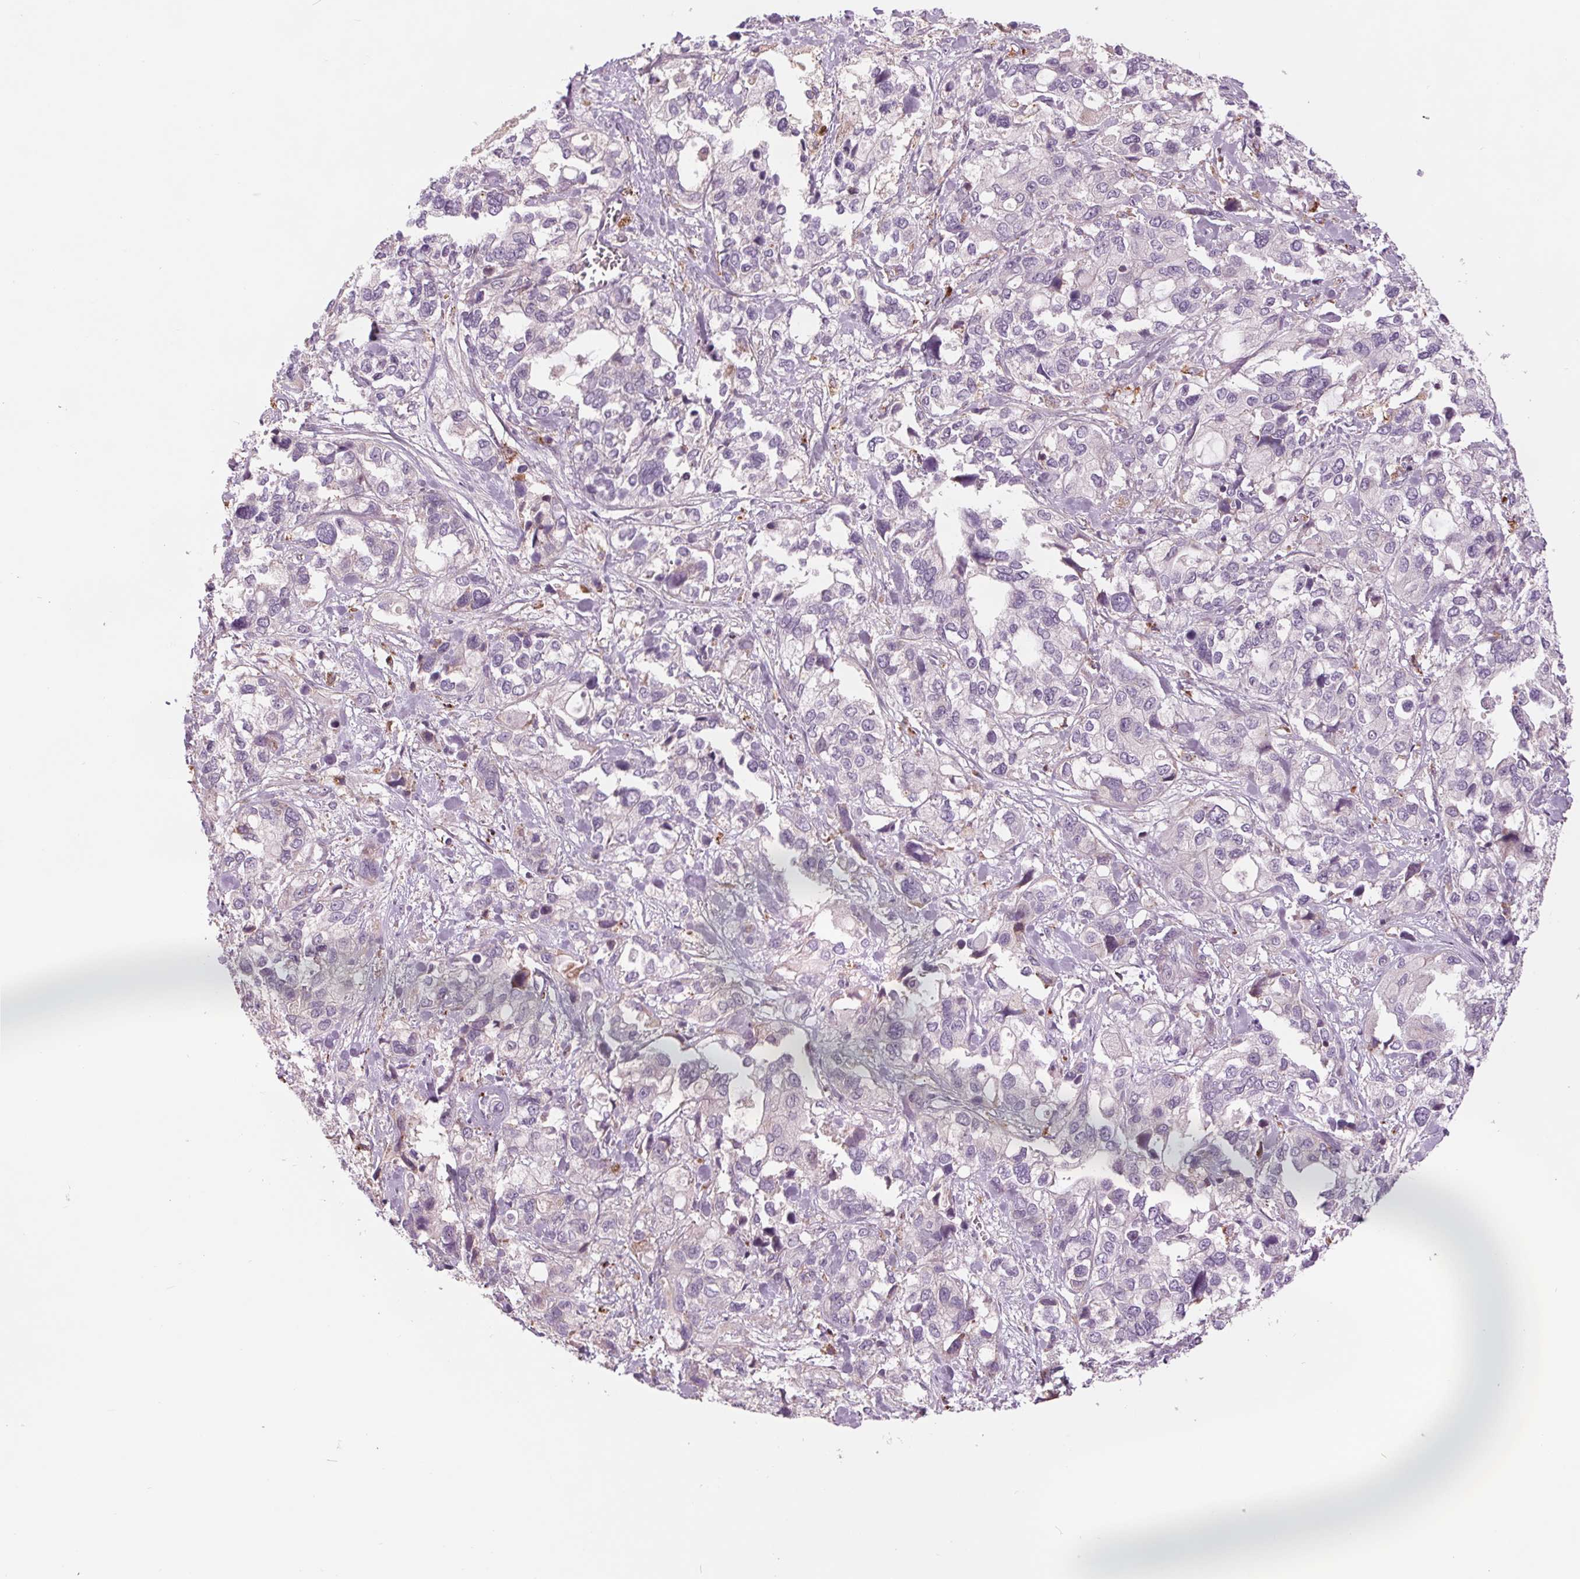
{"staining": {"intensity": "negative", "quantity": "none", "location": "none"}, "tissue": "stomach cancer", "cell_type": "Tumor cells", "image_type": "cancer", "snomed": [{"axis": "morphology", "description": "Adenocarcinoma, NOS"}, {"axis": "topography", "description": "Stomach, upper"}], "caption": "High power microscopy micrograph of an IHC micrograph of stomach adenocarcinoma, revealing no significant positivity in tumor cells.", "gene": "SAMD5", "patient": {"sex": "female", "age": 81}}